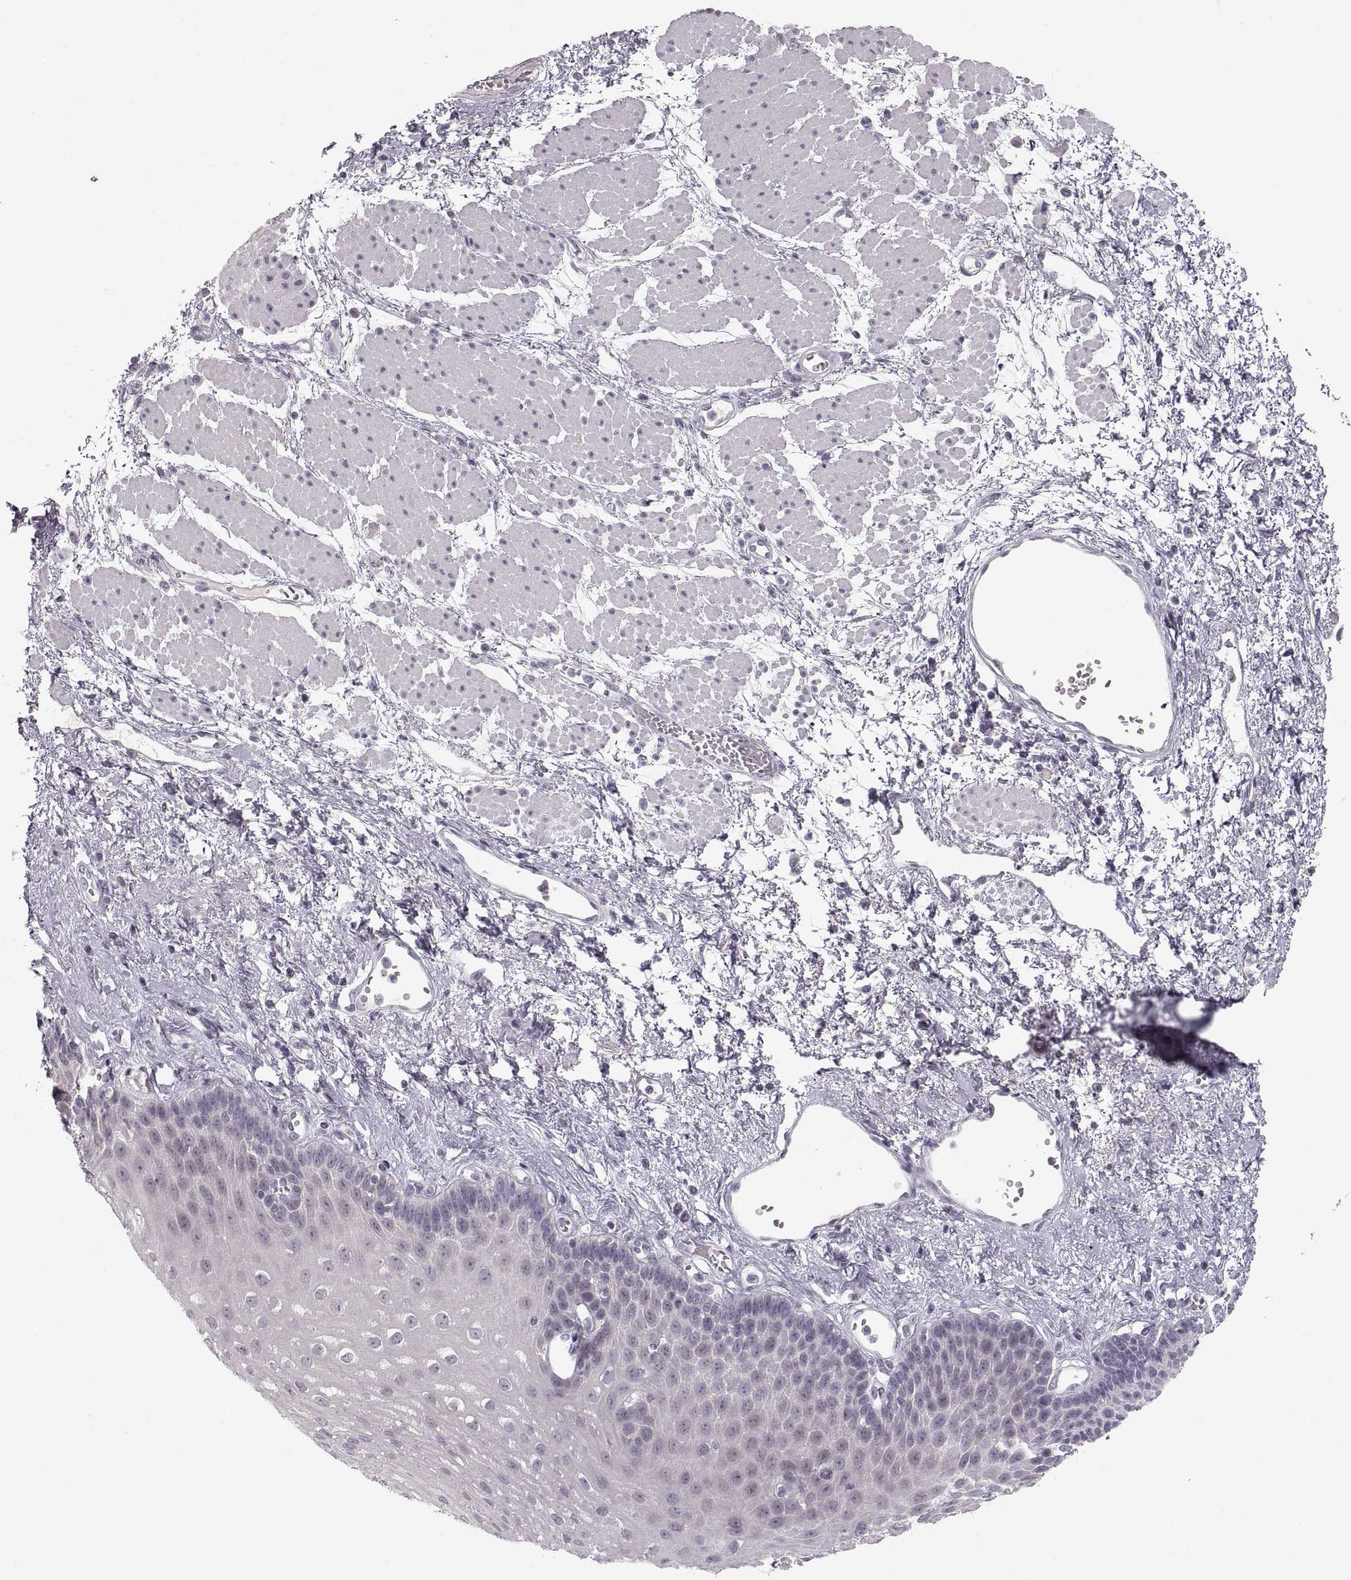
{"staining": {"intensity": "negative", "quantity": "none", "location": "none"}, "tissue": "esophagus", "cell_type": "Squamous epithelial cells", "image_type": "normal", "snomed": [{"axis": "morphology", "description": "Normal tissue, NOS"}, {"axis": "topography", "description": "Esophagus"}], "caption": "DAB immunohistochemical staining of normal esophagus reveals no significant positivity in squamous epithelial cells.", "gene": "PCSK2", "patient": {"sex": "female", "age": 62}}